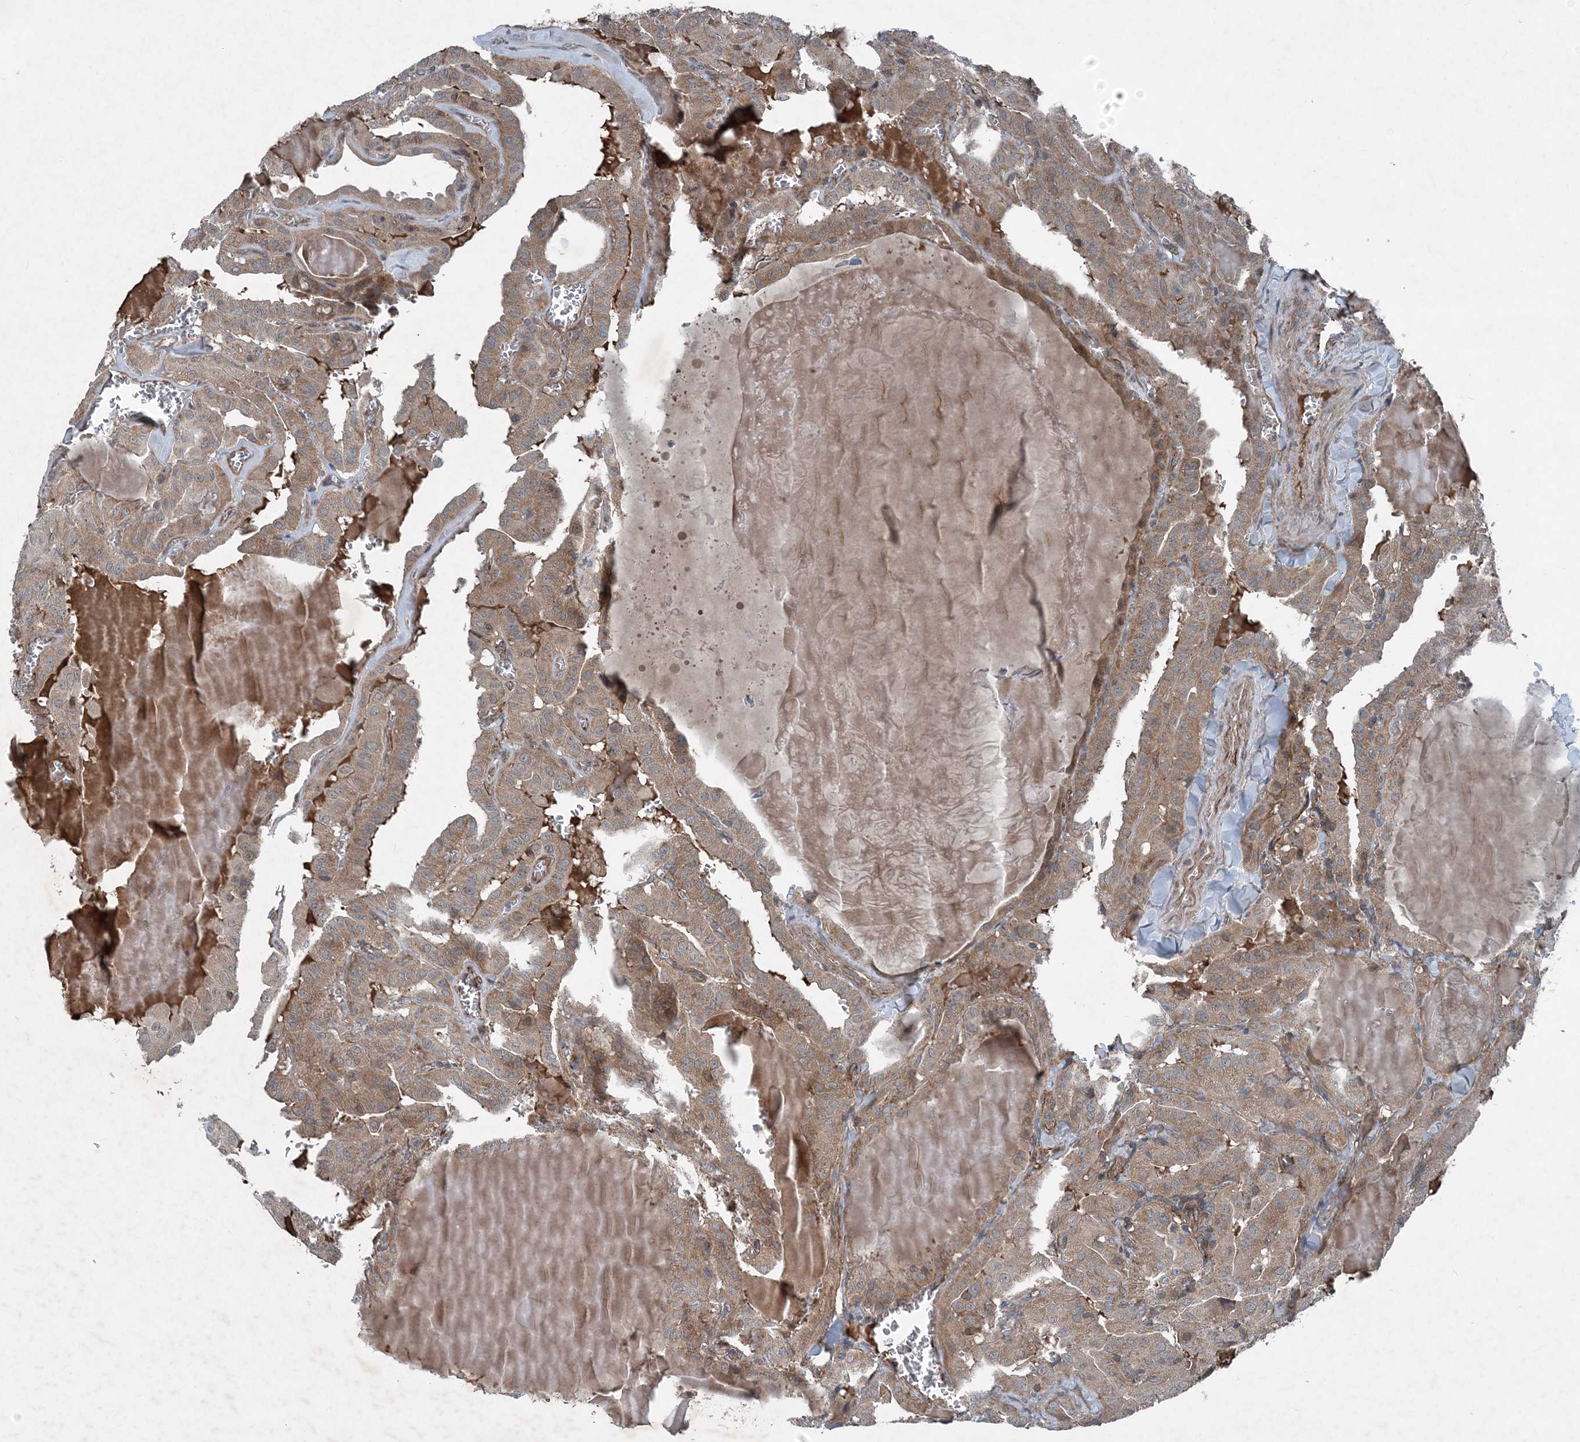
{"staining": {"intensity": "weak", "quantity": ">75%", "location": "cytoplasmic/membranous"}, "tissue": "thyroid cancer", "cell_type": "Tumor cells", "image_type": "cancer", "snomed": [{"axis": "morphology", "description": "Papillary adenocarcinoma, NOS"}, {"axis": "topography", "description": "Thyroid gland"}], "caption": "Thyroid papillary adenocarcinoma stained with DAB immunohistochemistry (IHC) displays low levels of weak cytoplasmic/membranous staining in about >75% of tumor cells.", "gene": "NDUFA2", "patient": {"sex": "male", "age": 52}}